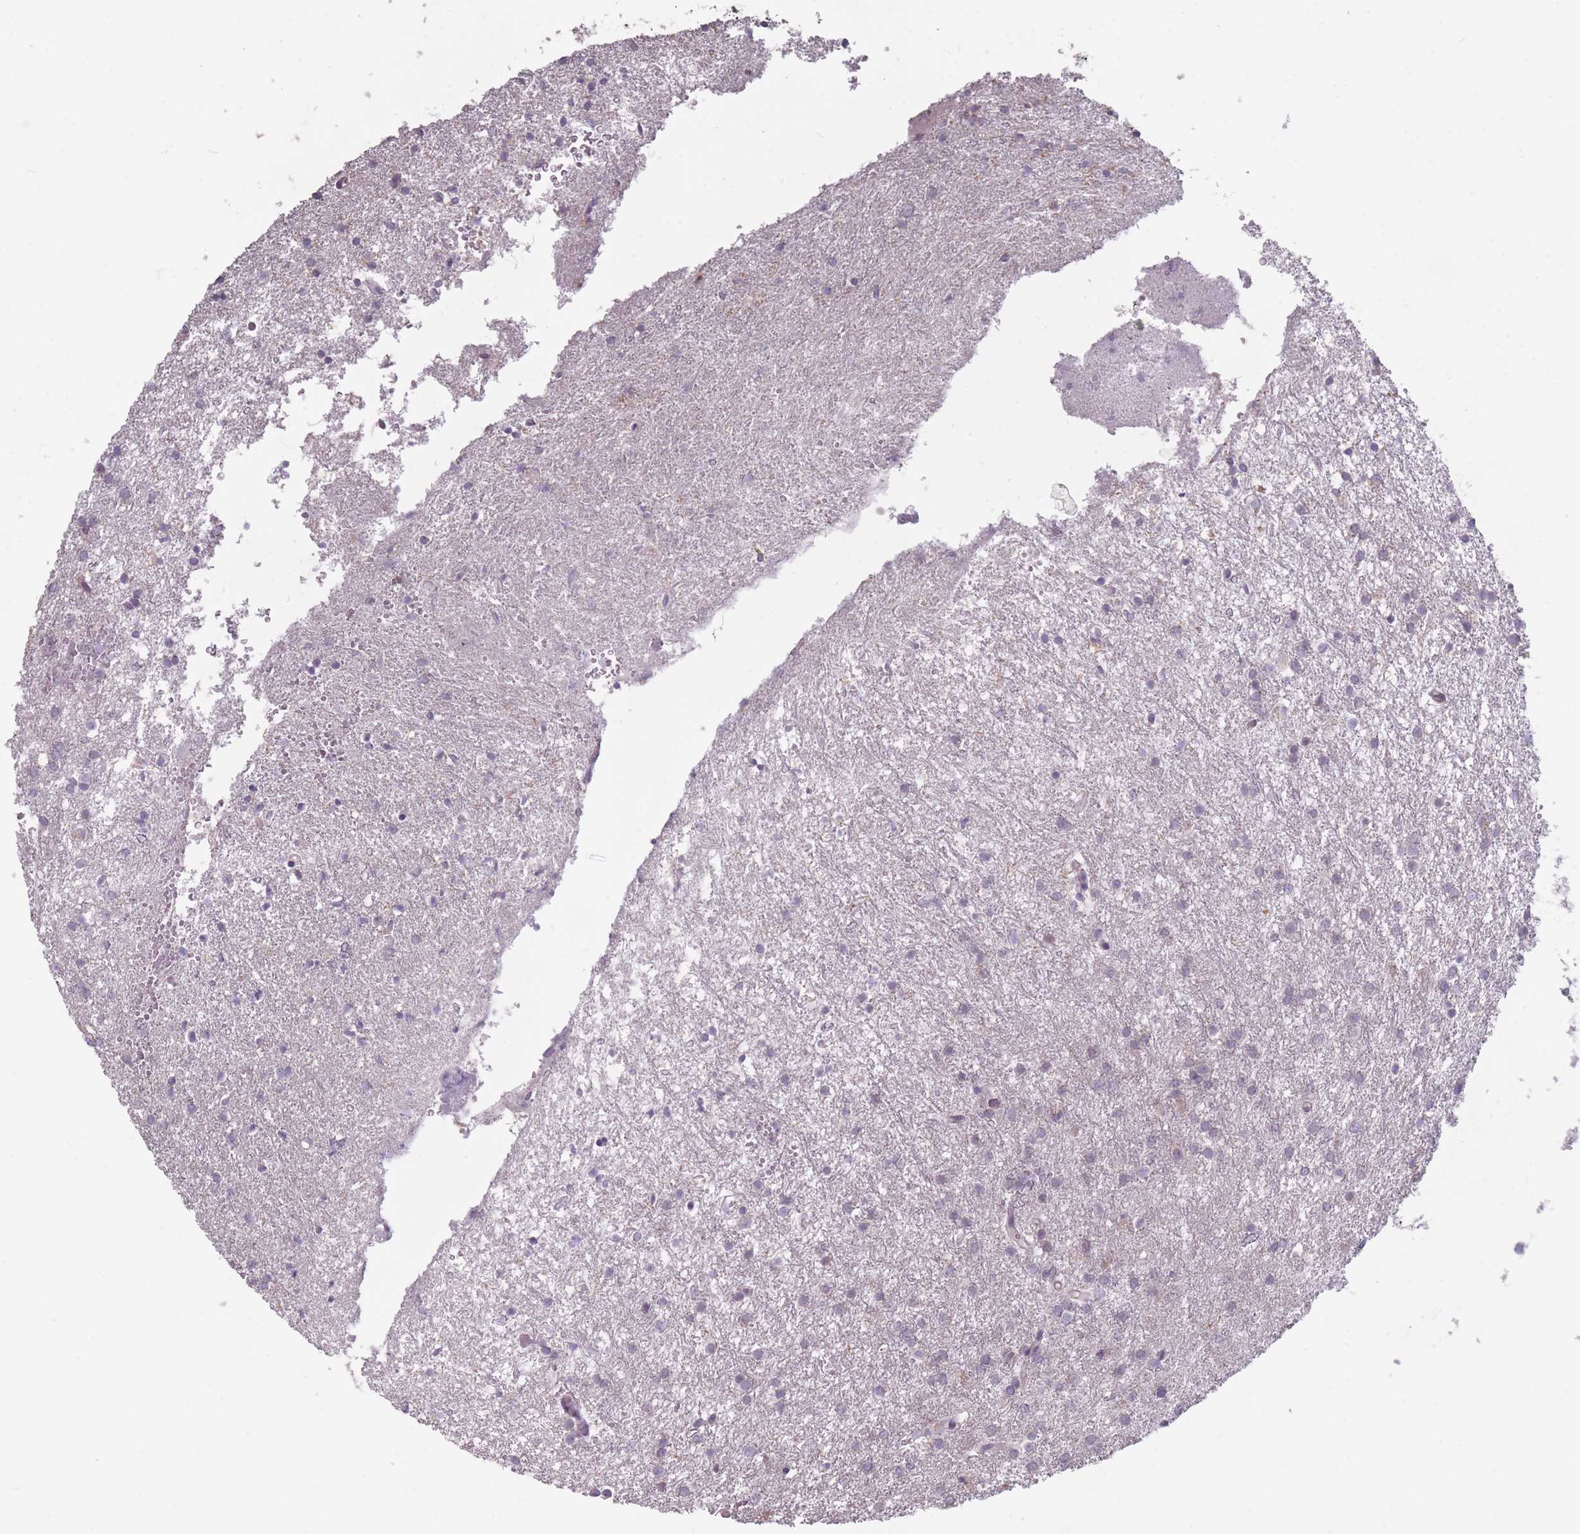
{"staining": {"intensity": "negative", "quantity": "none", "location": "none"}, "tissue": "glioma", "cell_type": "Tumor cells", "image_type": "cancer", "snomed": [{"axis": "morphology", "description": "Glioma, malignant, High grade"}, {"axis": "topography", "description": "Brain"}], "caption": "There is no significant staining in tumor cells of glioma.", "gene": "TET3", "patient": {"sex": "female", "age": 50}}